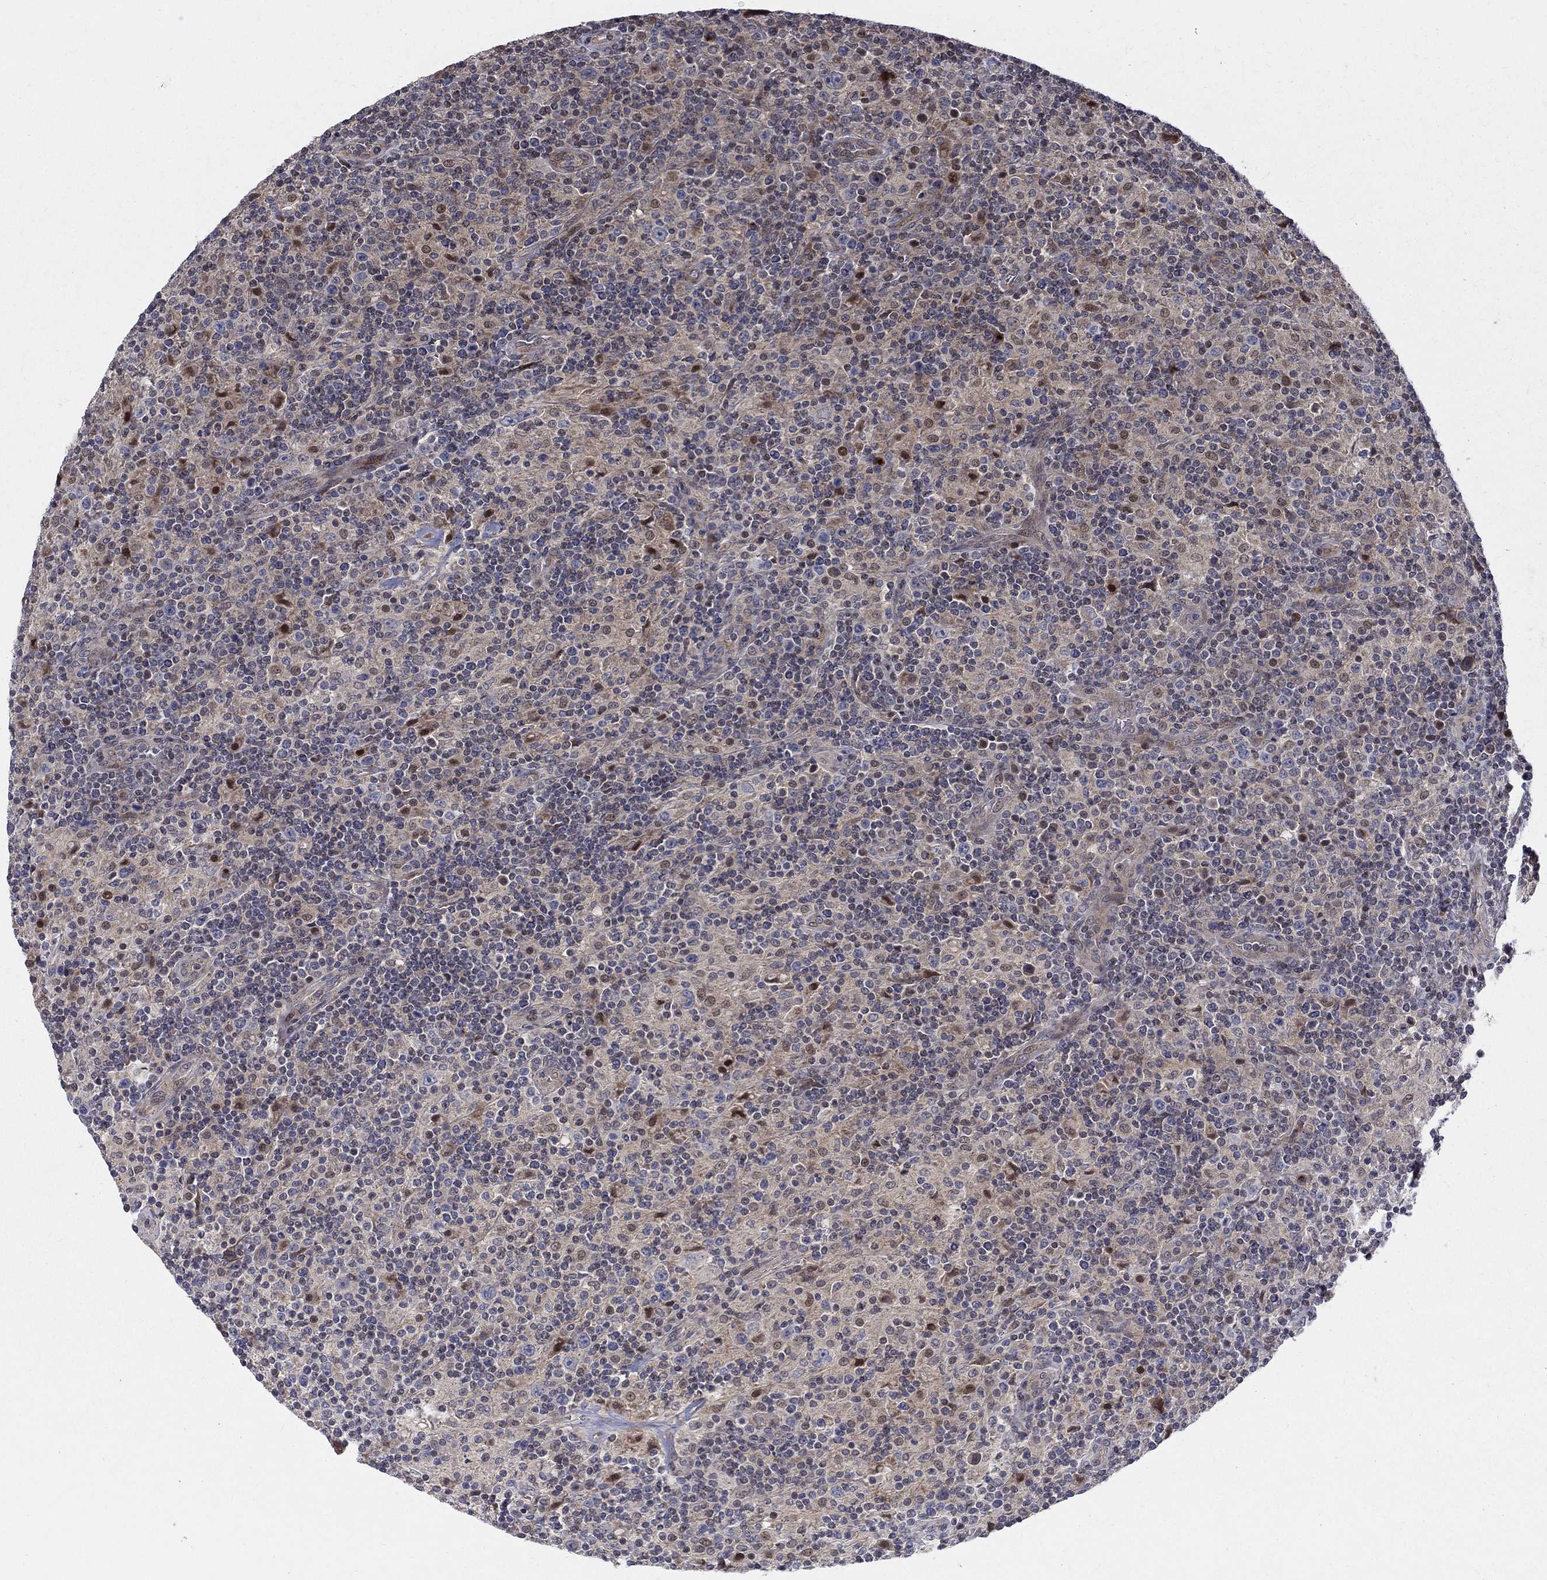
{"staining": {"intensity": "negative", "quantity": "none", "location": "none"}, "tissue": "lymphoma", "cell_type": "Tumor cells", "image_type": "cancer", "snomed": [{"axis": "morphology", "description": "Hodgkin's disease, NOS"}, {"axis": "topography", "description": "Lymph node"}], "caption": "This image is of lymphoma stained with immunohistochemistry (IHC) to label a protein in brown with the nuclei are counter-stained blue. There is no positivity in tumor cells.", "gene": "WDR19", "patient": {"sex": "male", "age": 70}}